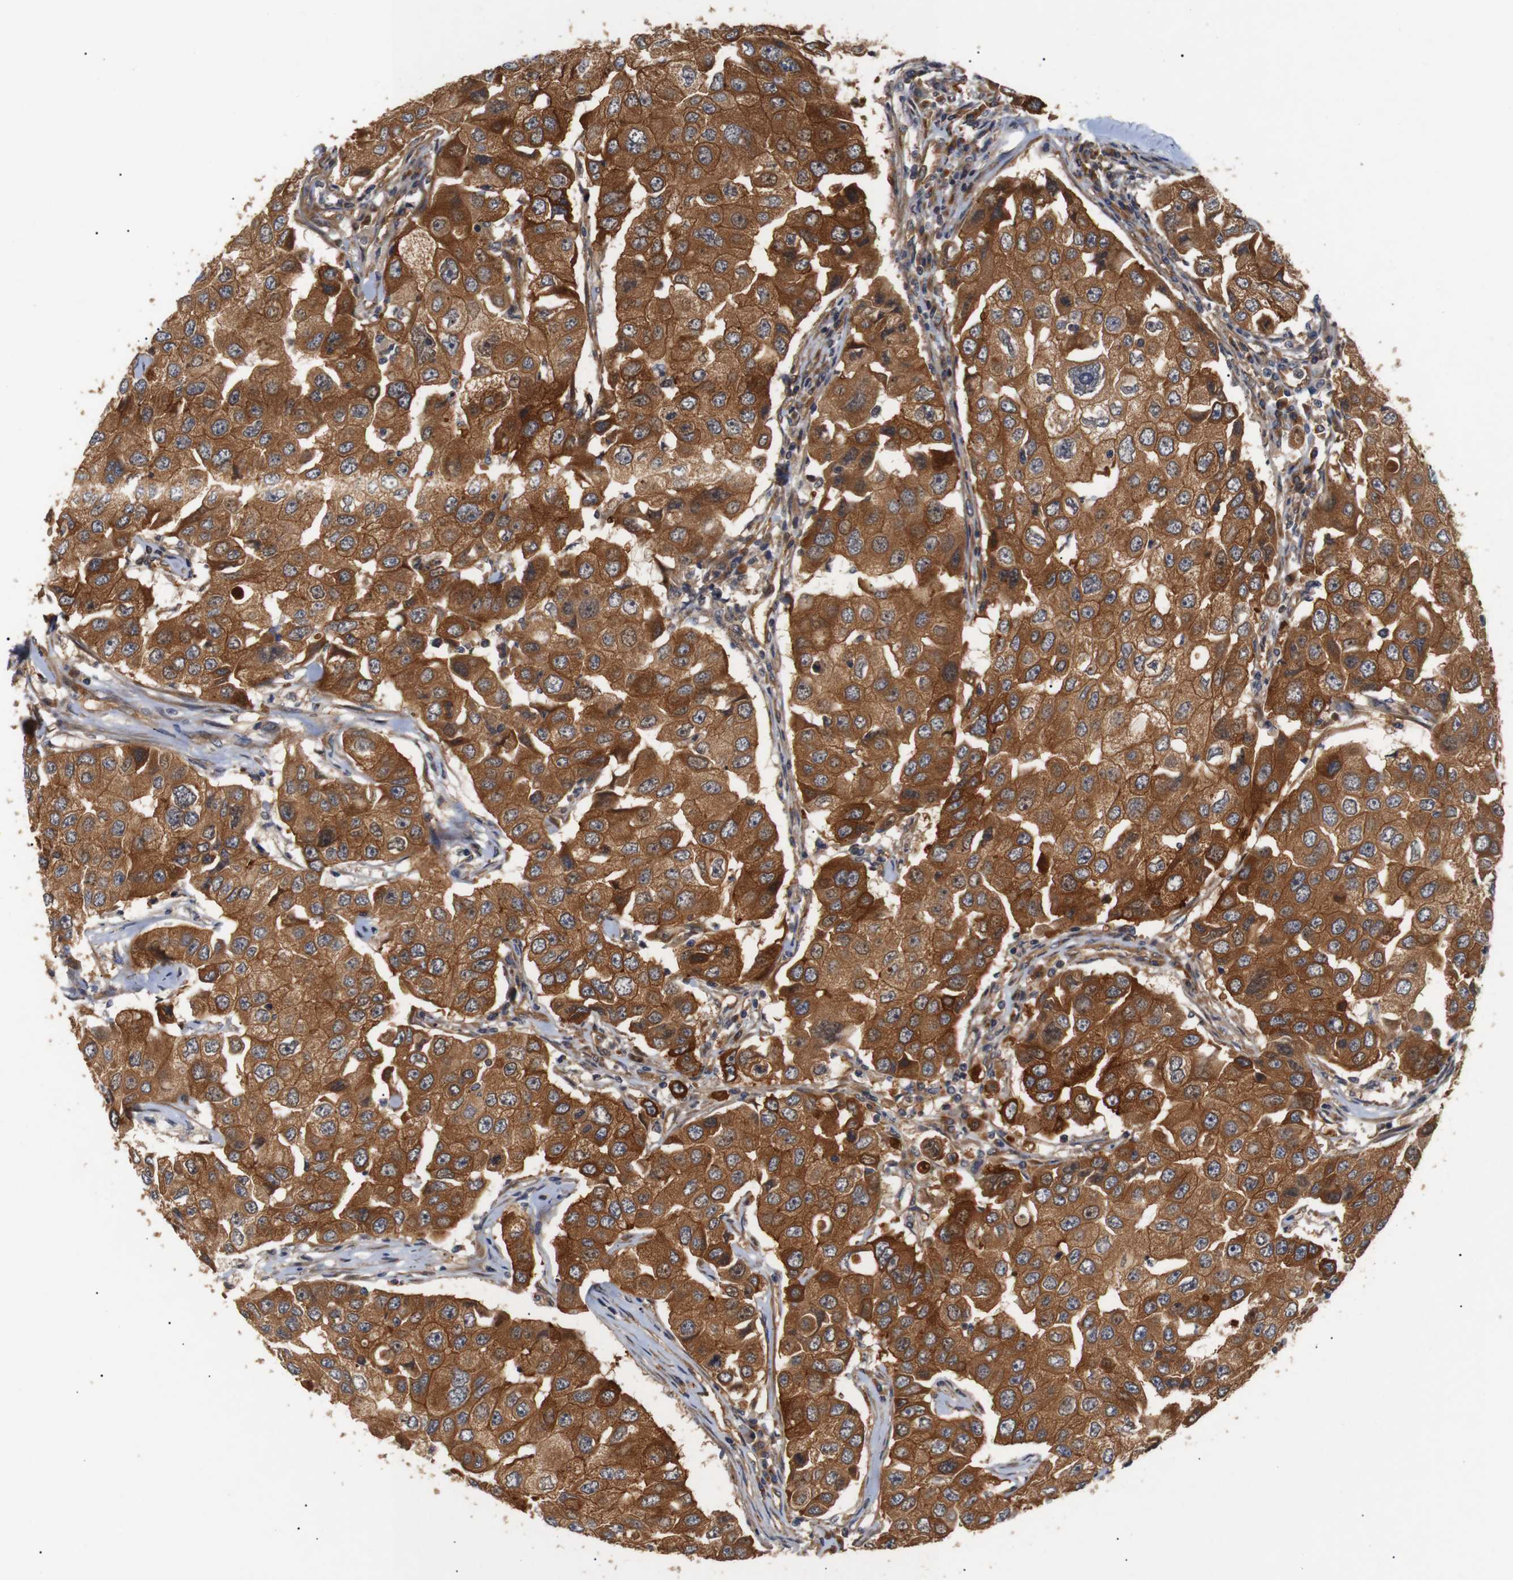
{"staining": {"intensity": "strong", "quantity": ">75%", "location": "cytoplasmic/membranous"}, "tissue": "breast cancer", "cell_type": "Tumor cells", "image_type": "cancer", "snomed": [{"axis": "morphology", "description": "Duct carcinoma"}, {"axis": "topography", "description": "Breast"}], "caption": "Tumor cells reveal strong cytoplasmic/membranous positivity in about >75% of cells in breast cancer.", "gene": "PAWR", "patient": {"sex": "female", "age": 27}}